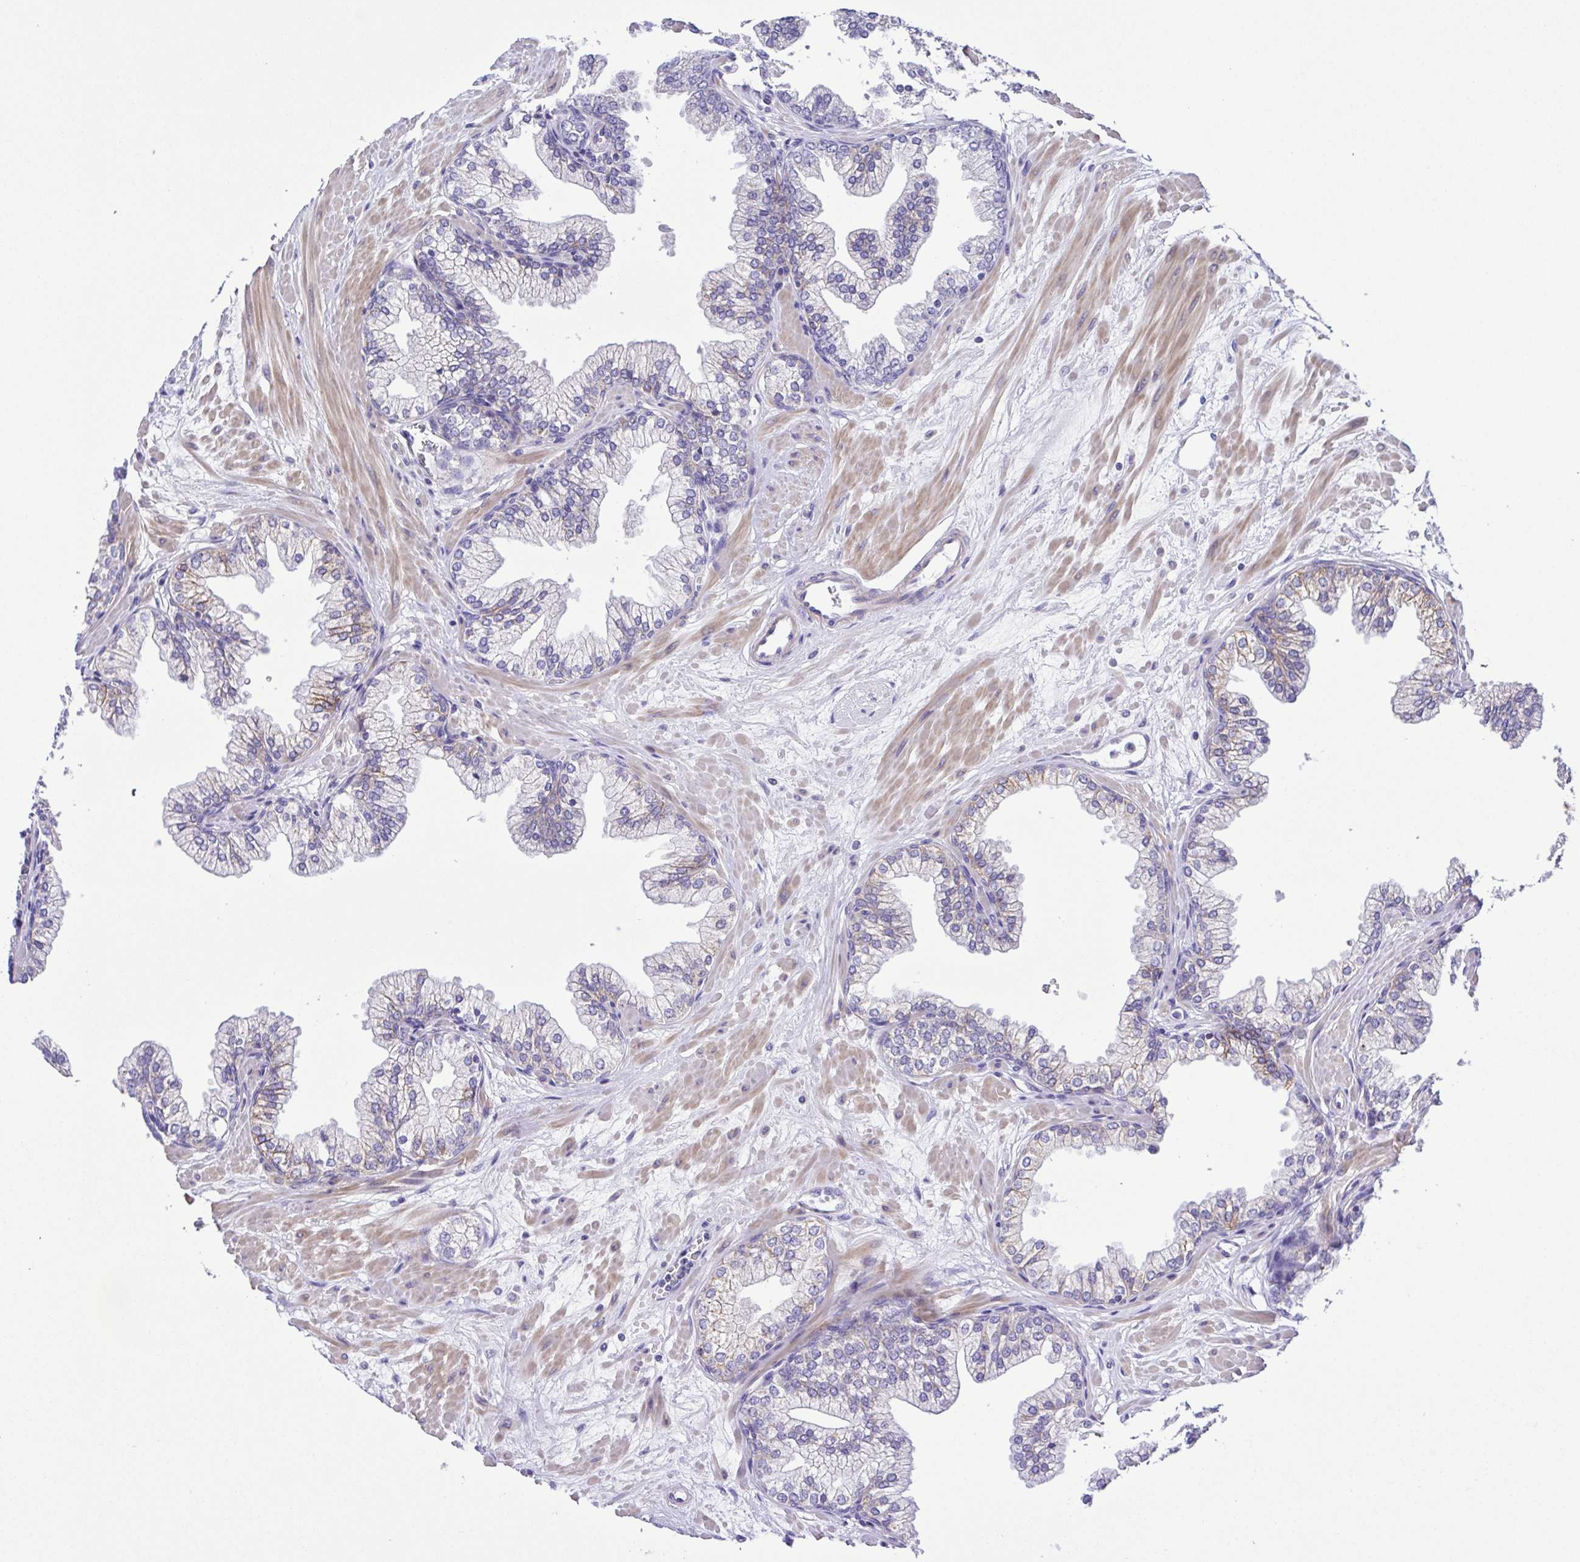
{"staining": {"intensity": "moderate", "quantity": "<25%", "location": "cytoplasmic/membranous"}, "tissue": "prostate", "cell_type": "Glandular cells", "image_type": "normal", "snomed": [{"axis": "morphology", "description": "Normal tissue, NOS"}, {"axis": "topography", "description": "Prostate"}, {"axis": "topography", "description": "Peripheral nerve tissue"}], "caption": "High-magnification brightfield microscopy of normal prostate stained with DAB (brown) and counterstained with hematoxylin (blue). glandular cells exhibit moderate cytoplasmic/membranous expression is seen in about<25% of cells.", "gene": "ISM2", "patient": {"sex": "male", "age": 61}}